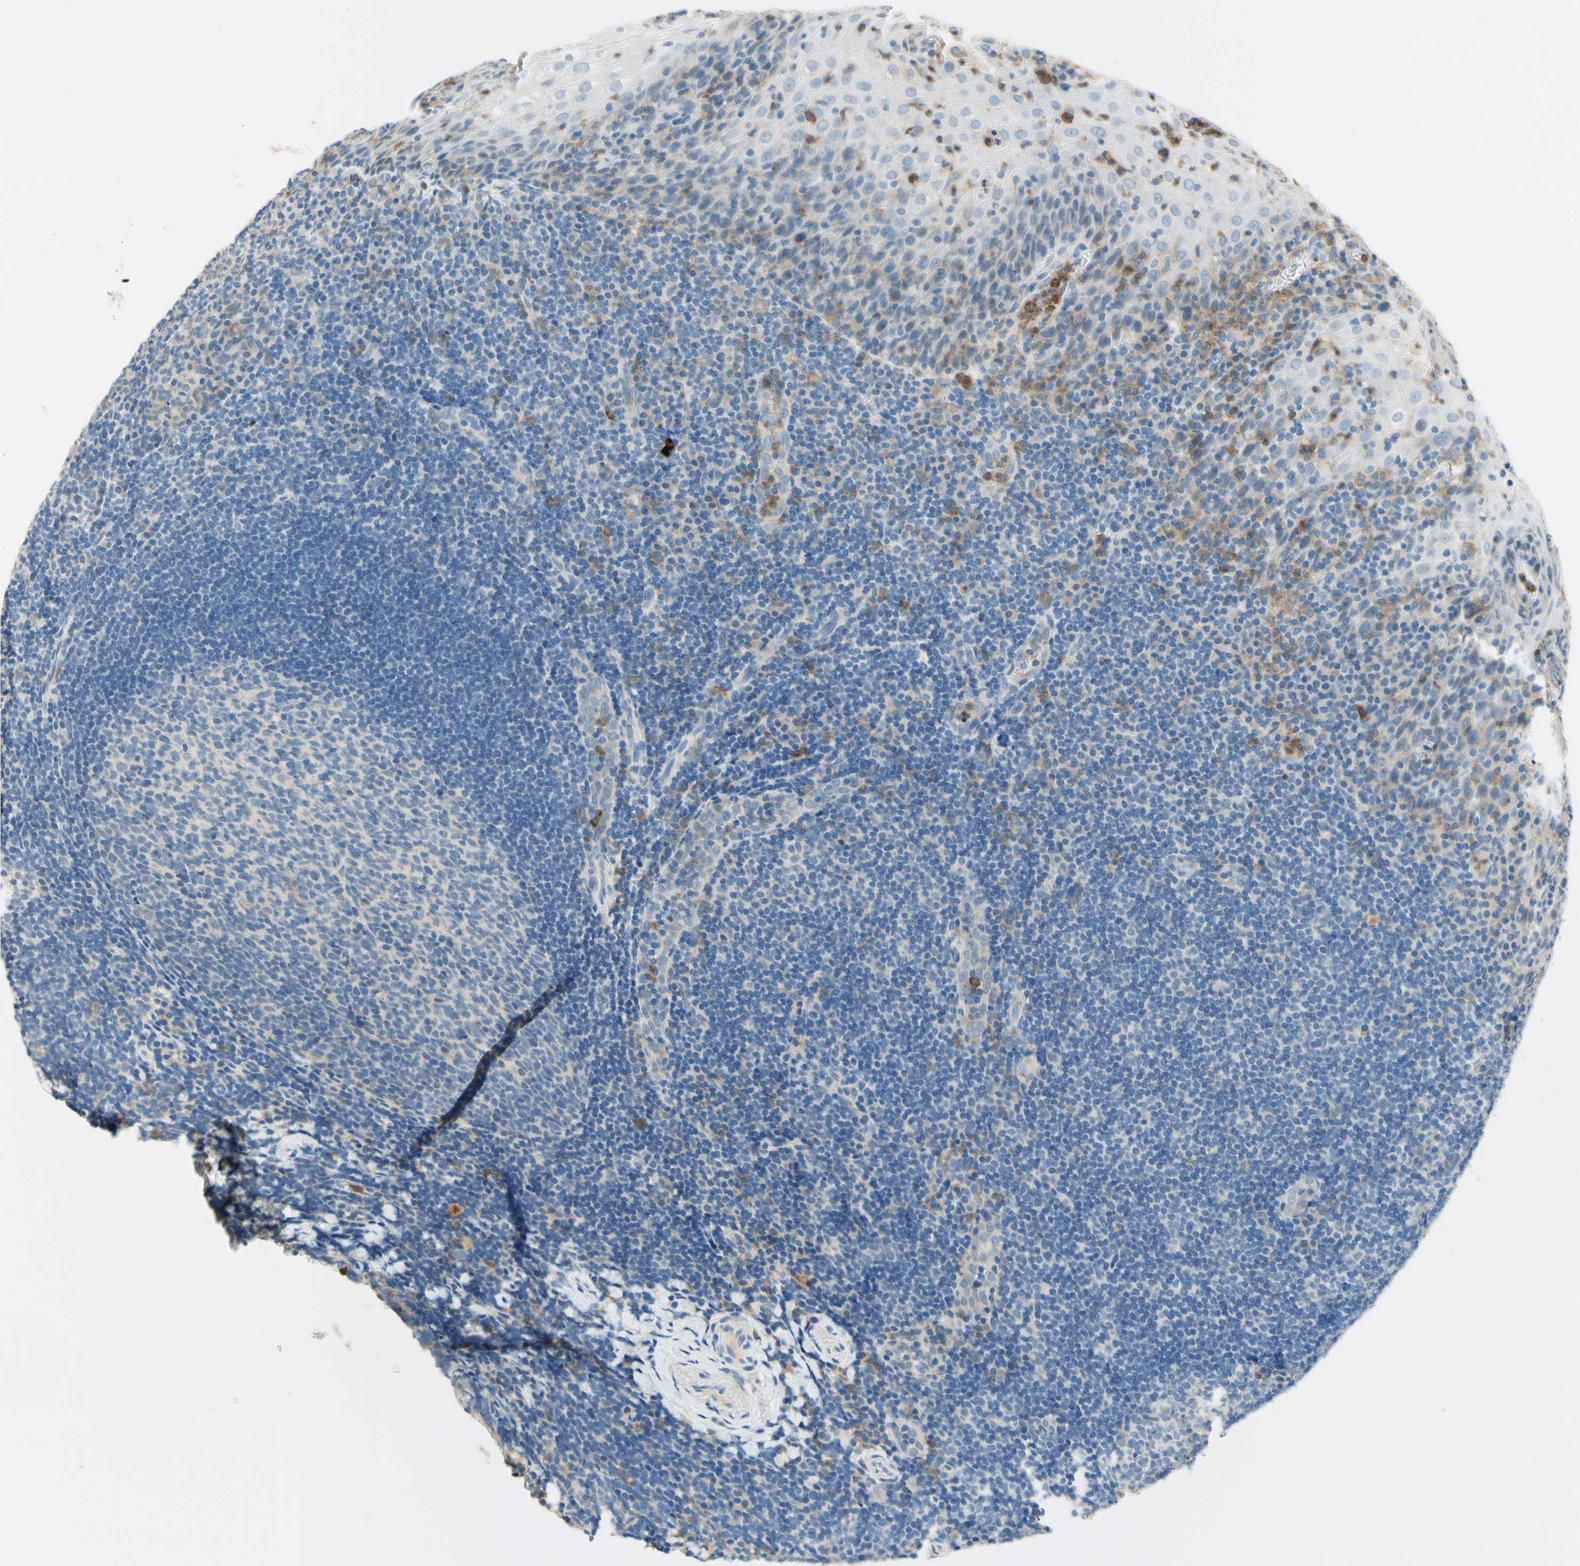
{"staining": {"intensity": "weak", "quantity": "<25%", "location": "cytoplasmic/membranous"}, "tissue": "tonsil", "cell_type": "Germinal center cells", "image_type": "normal", "snomed": [{"axis": "morphology", "description": "Normal tissue, NOS"}, {"axis": "topography", "description": "Tonsil"}], "caption": "High magnification brightfield microscopy of unremarkable tonsil stained with DAB (brown) and counterstained with hematoxylin (blue): germinal center cells show no significant staining. (DAB immunohistochemistry (IHC), high magnification).", "gene": "SIGLEC9", "patient": {"sex": "male", "age": 37}}